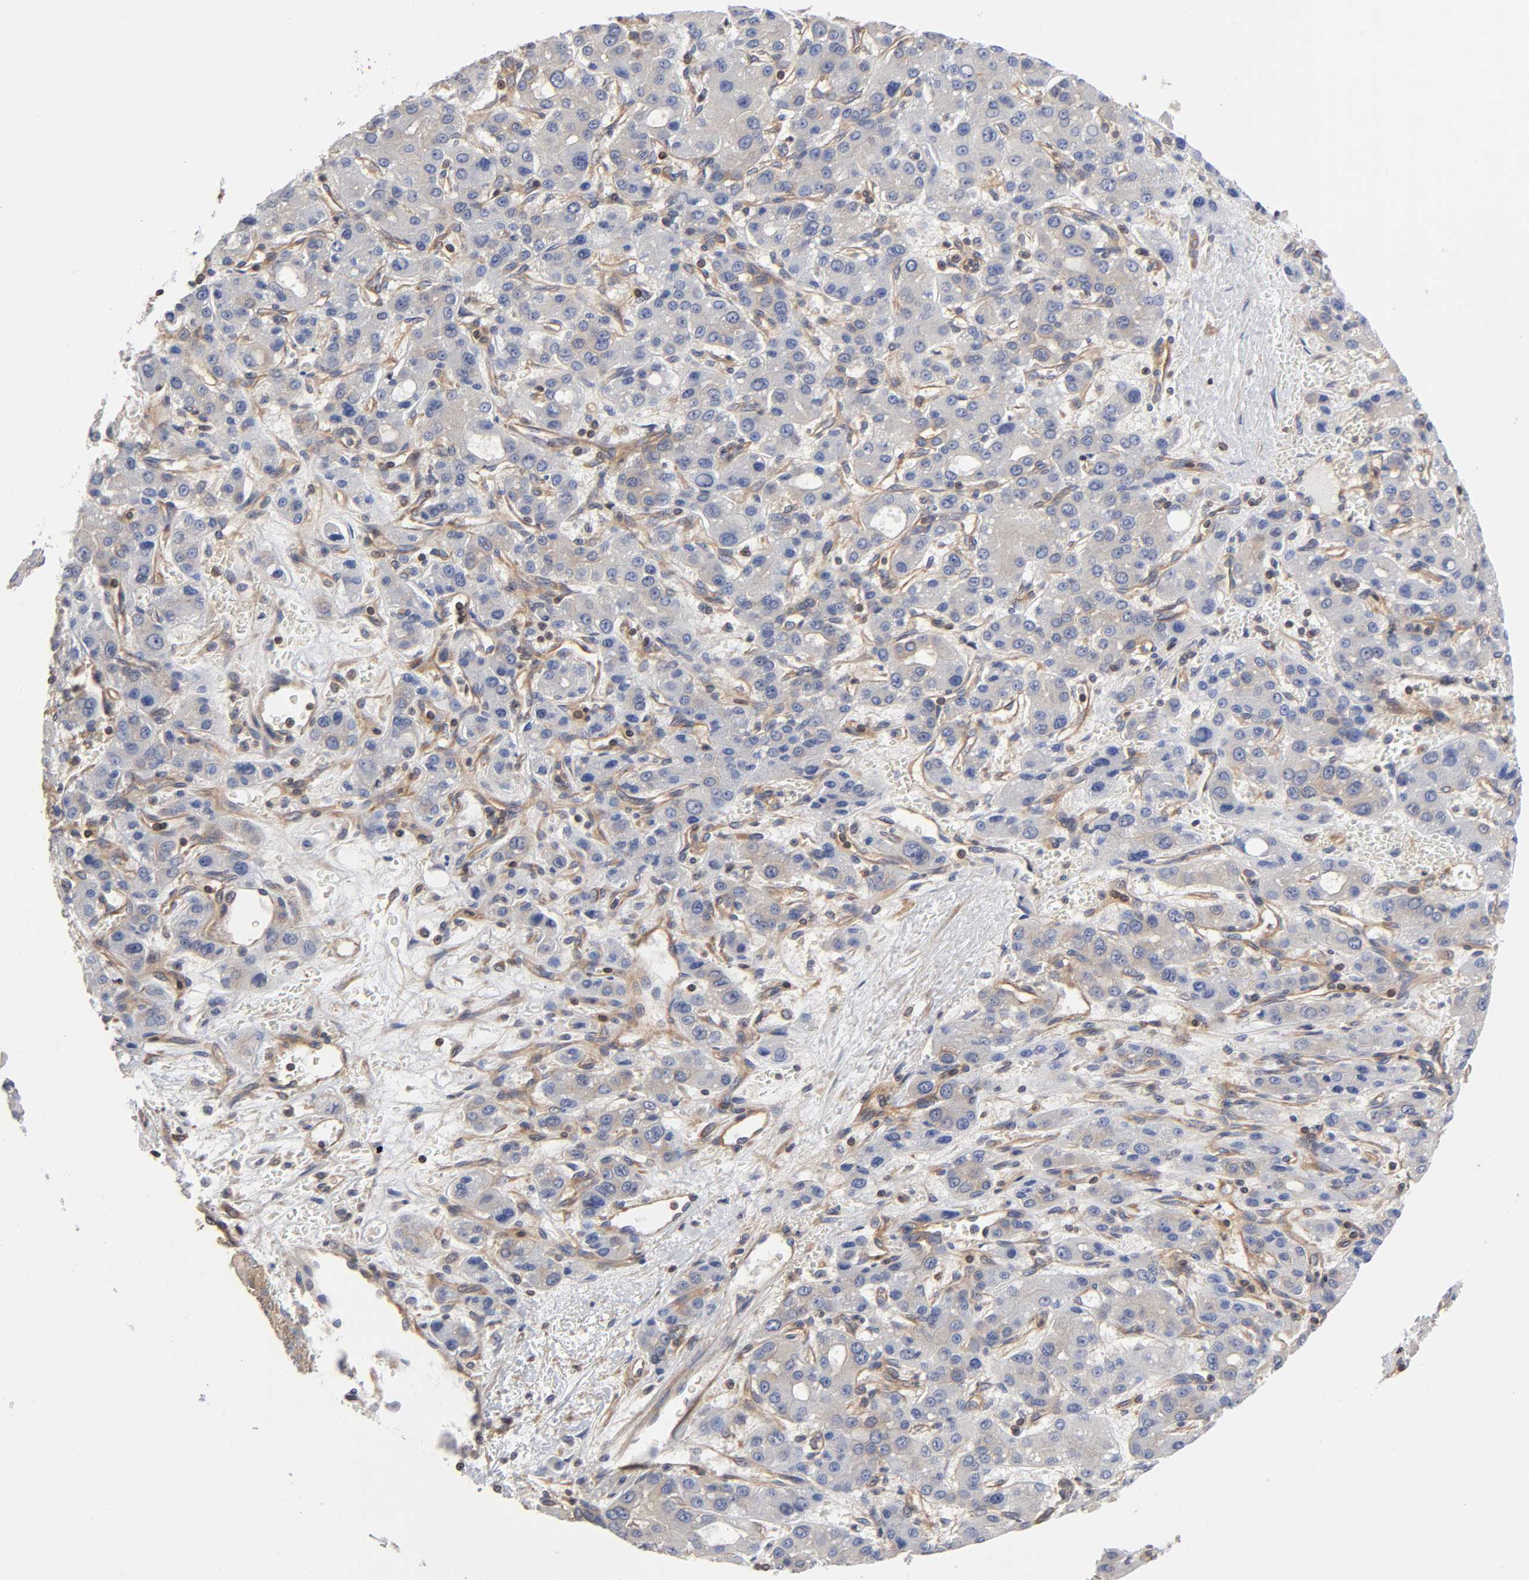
{"staining": {"intensity": "negative", "quantity": "none", "location": "none"}, "tissue": "liver cancer", "cell_type": "Tumor cells", "image_type": "cancer", "snomed": [{"axis": "morphology", "description": "Carcinoma, Hepatocellular, NOS"}, {"axis": "topography", "description": "Liver"}], "caption": "Immunohistochemistry (IHC) image of liver hepatocellular carcinoma stained for a protein (brown), which exhibits no positivity in tumor cells.", "gene": "STRN3", "patient": {"sex": "male", "age": 55}}